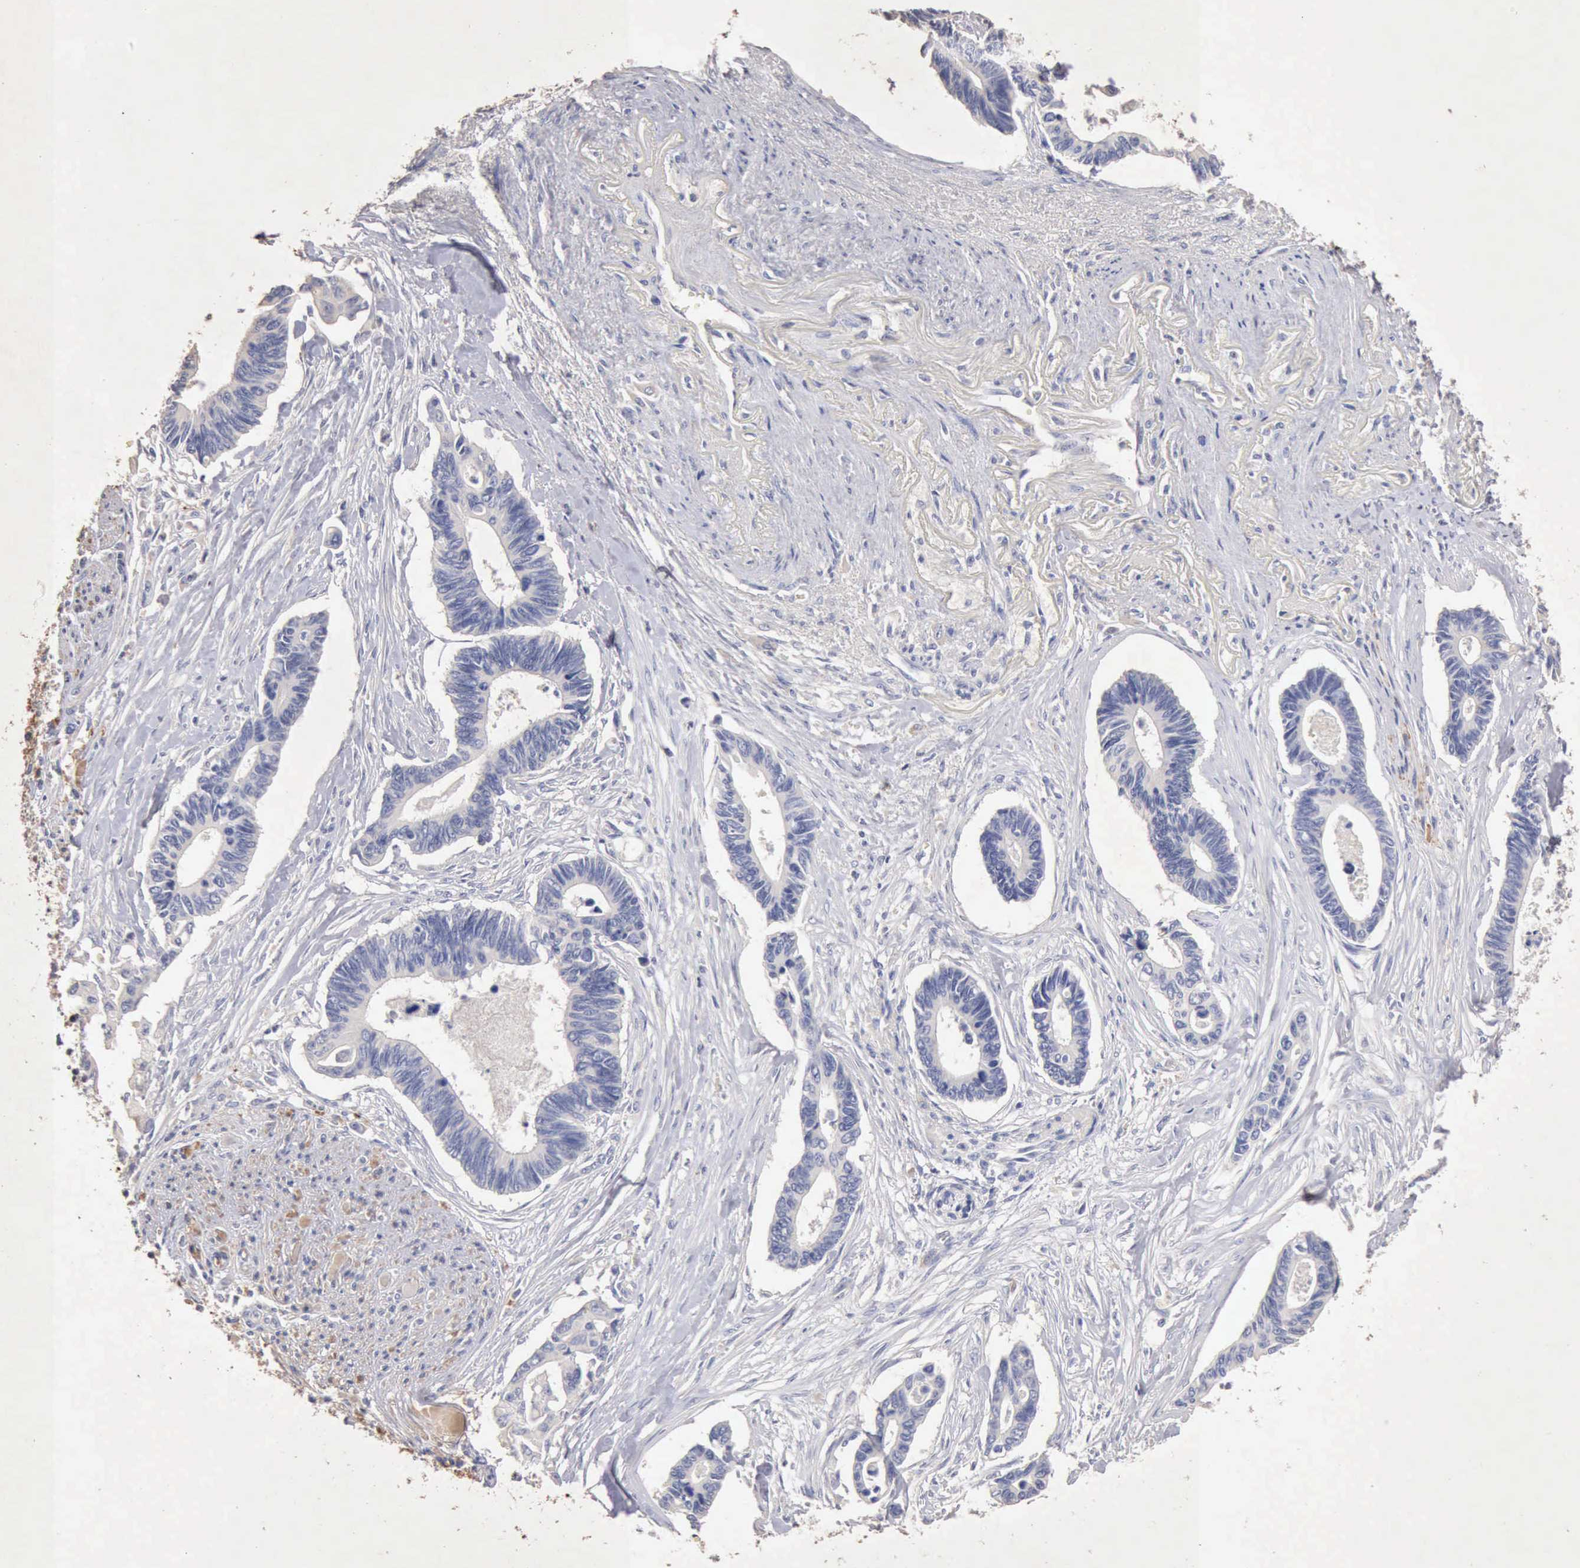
{"staining": {"intensity": "negative", "quantity": "none", "location": "none"}, "tissue": "pancreatic cancer", "cell_type": "Tumor cells", "image_type": "cancer", "snomed": [{"axis": "morphology", "description": "Adenocarcinoma, NOS"}, {"axis": "topography", "description": "Pancreas"}], "caption": "The histopathology image demonstrates no significant expression in tumor cells of adenocarcinoma (pancreatic).", "gene": "KRT6B", "patient": {"sex": "female", "age": 70}}